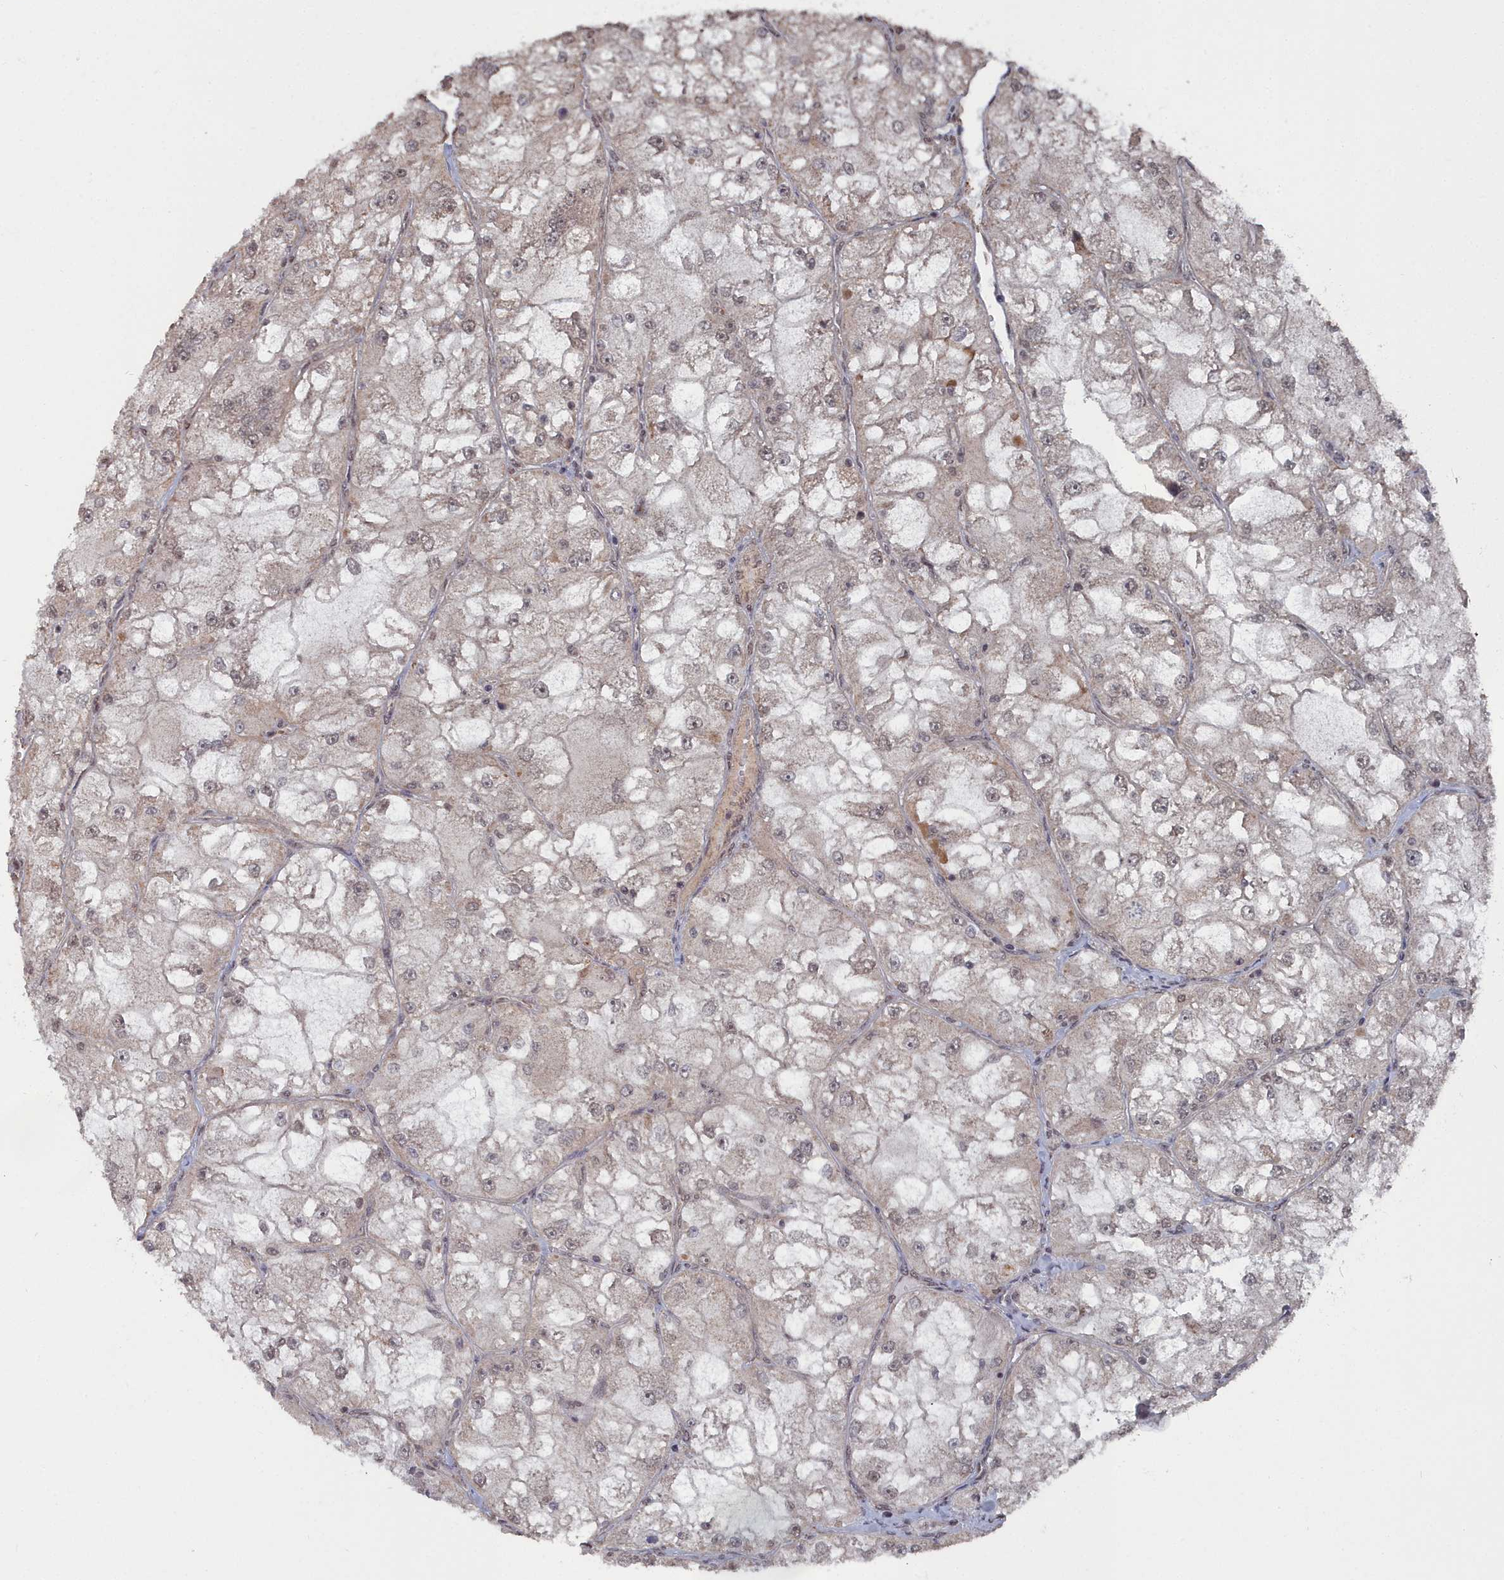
{"staining": {"intensity": "weak", "quantity": "<25%", "location": "cytoplasmic/membranous,nuclear"}, "tissue": "renal cancer", "cell_type": "Tumor cells", "image_type": "cancer", "snomed": [{"axis": "morphology", "description": "Adenocarcinoma, NOS"}, {"axis": "topography", "description": "Kidney"}], "caption": "The image displays no significant expression in tumor cells of adenocarcinoma (renal).", "gene": "CCNP", "patient": {"sex": "female", "age": 72}}